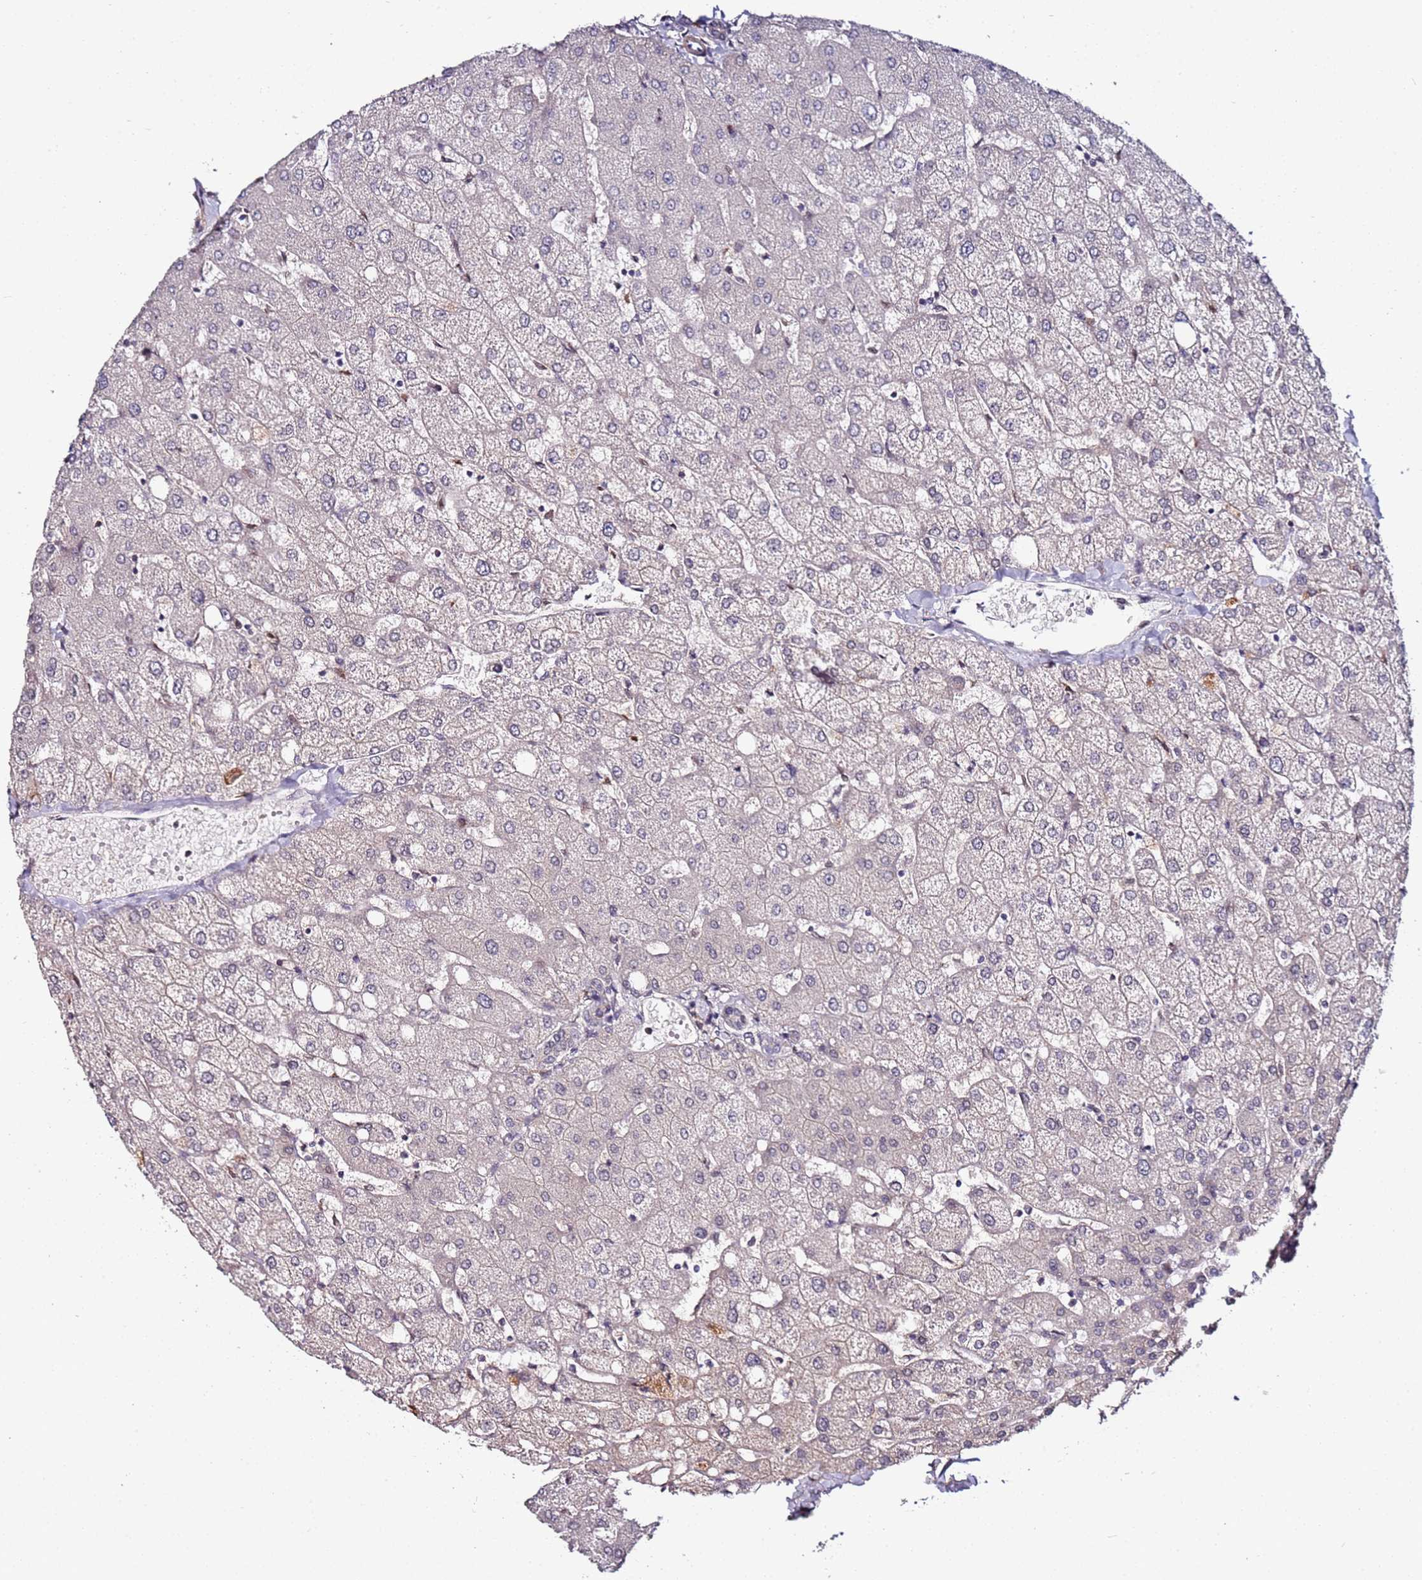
{"staining": {"intensity": "negative", "quantity": "none", "location": "none"}, "tissue": "liver", "cell_type": "Cholangiocytes", "image_type": "normal", "snomed": [{"axis": "morphology", "description": "Normal tissue, NOS"}, {"axis": "topography", "description": "Liver"}], "caption": "IHC histopathology image of benign liver: human liver stained with DAB demonstrates no significant protein expression in cholangiocytes. (Stains: DAB (3,3'-diaminobenzidine) IHC with hematoxylin counter stain, Microscopy: brightfield microscopy at high magnification).", "gene": "DUSP28", "patient": {"sex": "female", "age": 54}}